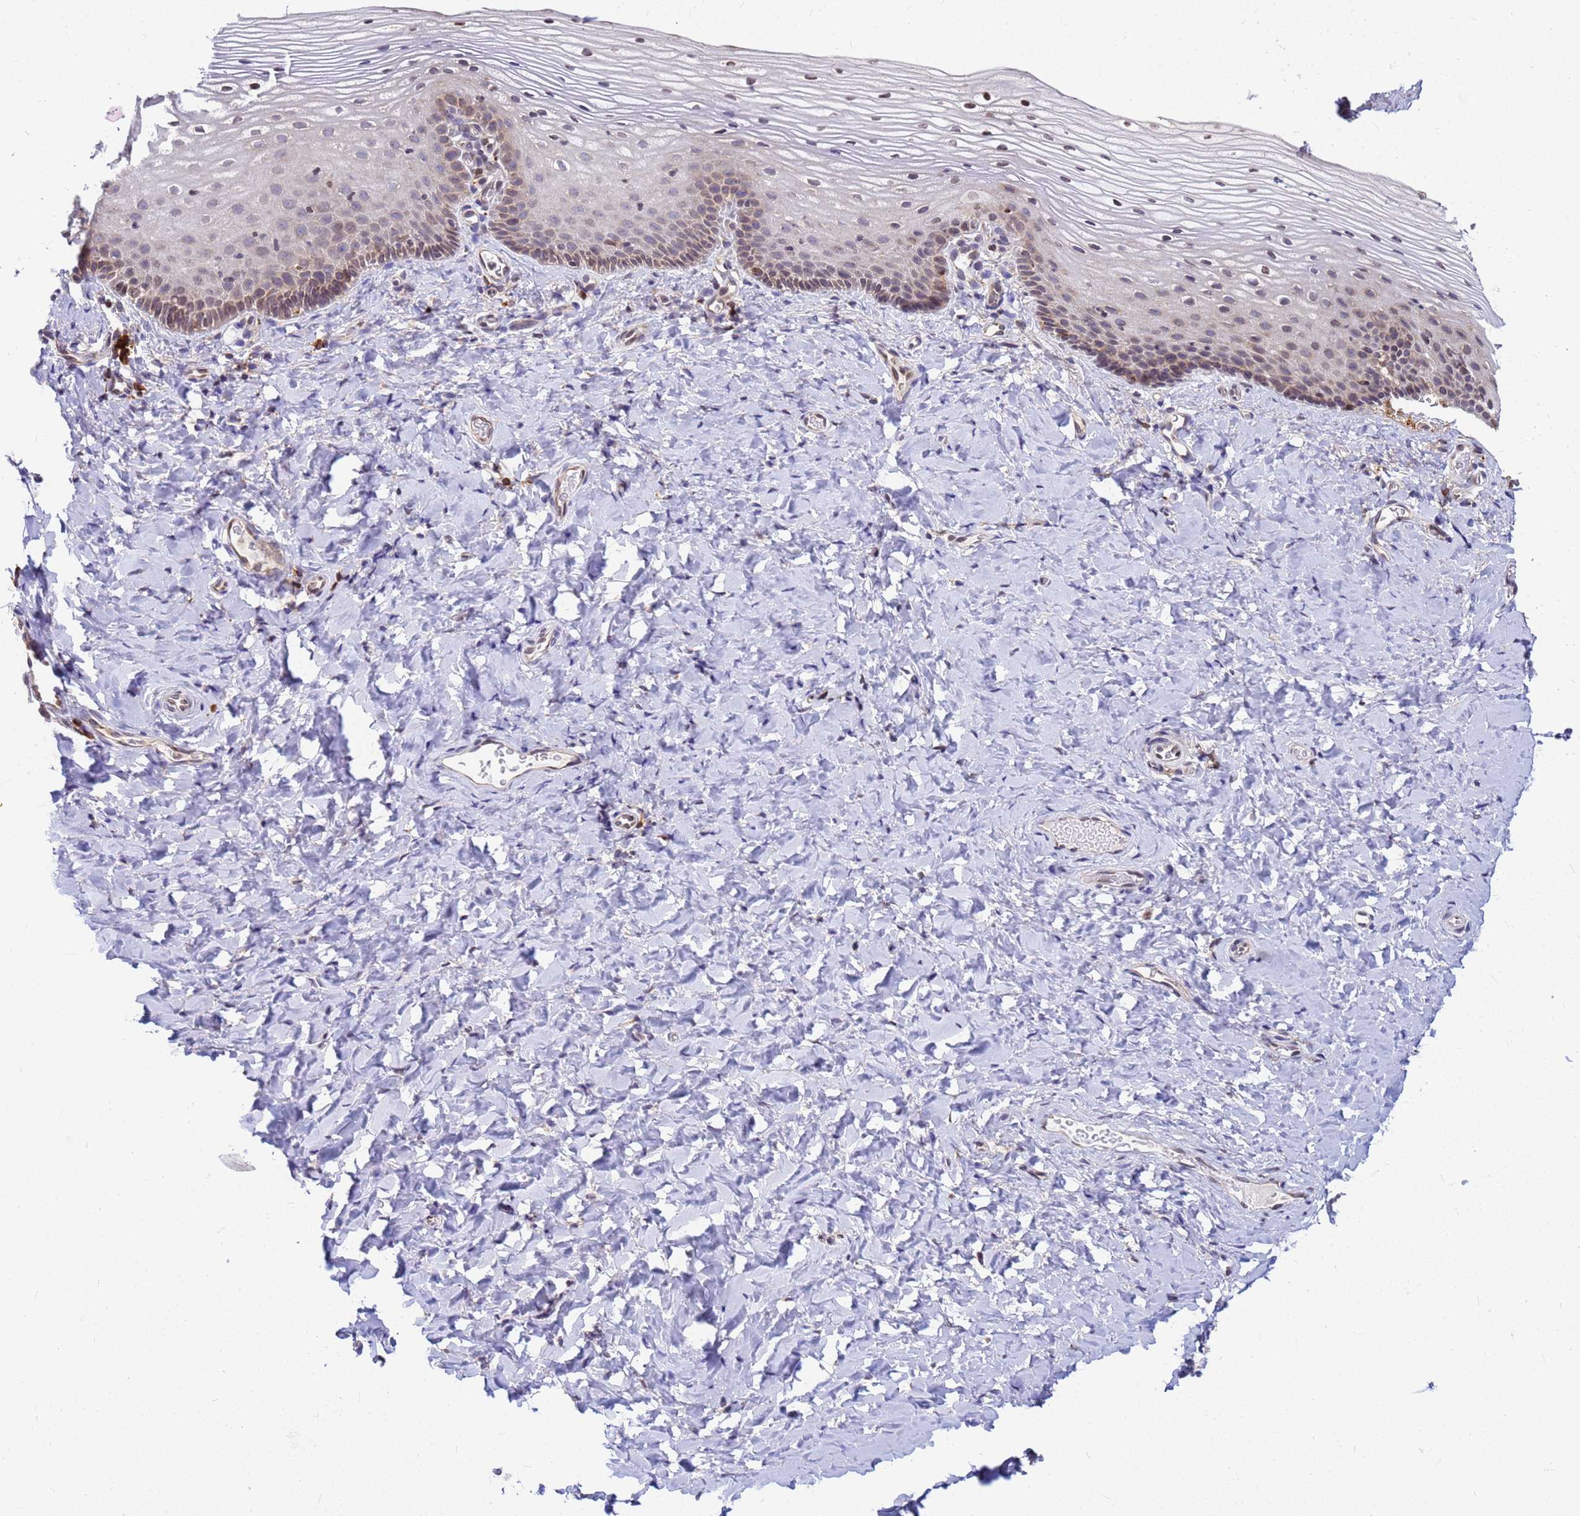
{"staining": {"intensity": "weak", "quantity": "25%-75%", "location": "cytoplasmic/membranous"}, "tissue": "vagina", "cell_type": "Squamous epithelial cells", "image_type": "normal", "snomed": [{"axis": "morphology", "description": "Normal tissue, NOS"}, {"axis": "topography", "description": "Vagina"}], "caption": "Human vagina stained for a protein (brown) exhibits weak cytoplasmic/membranous positive expression in about 25%-75% of squamous epithelial cells.", "gene": "SSR4", "patient": {"sex": "female", "age": 60}}